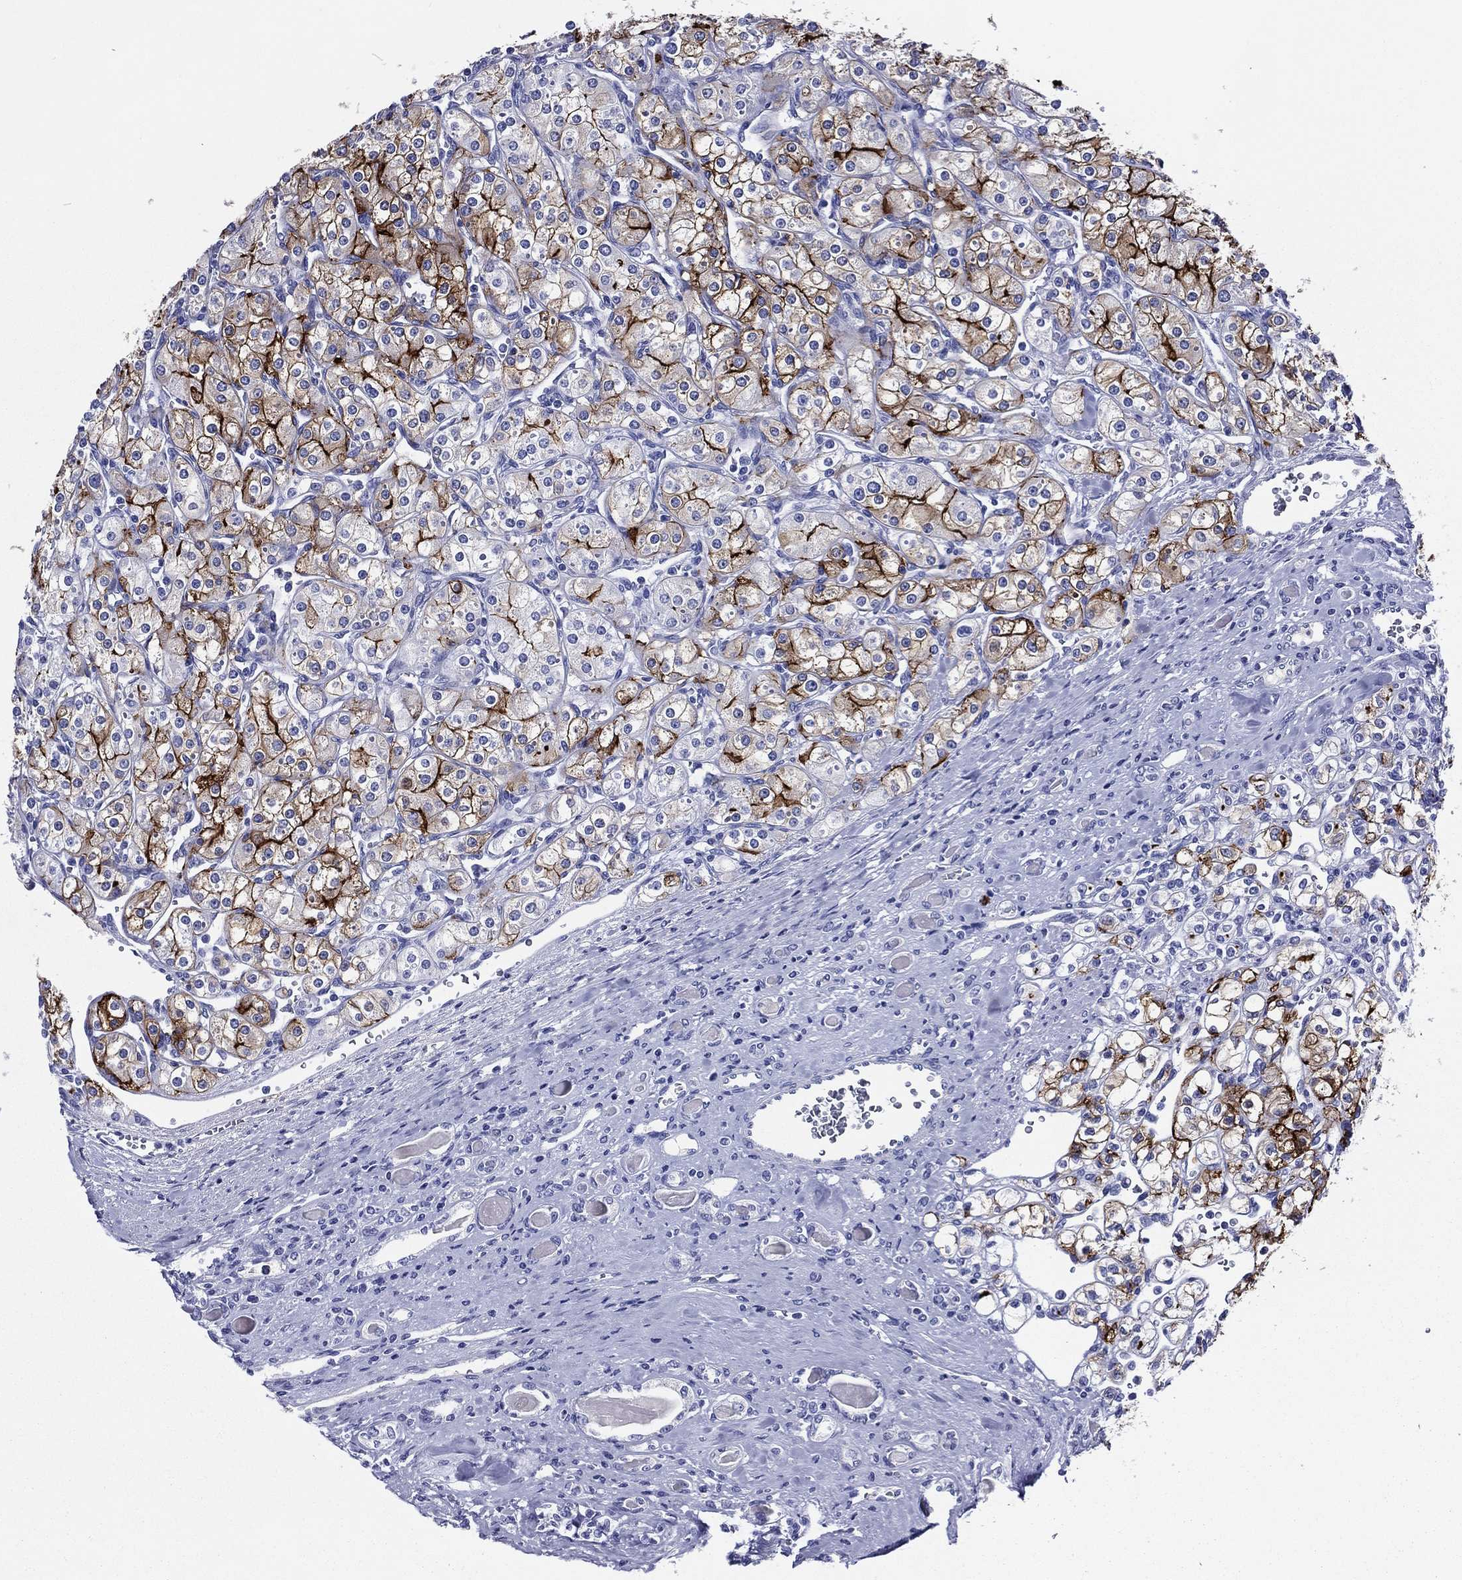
{"staining": {"intensity": "strong", "quantity": "25%-75%", "location": "cytoplasmic/membranous"}, "tissue": "renal cancer", "cell_type": "Tumor cells", "image_type": "cancer", "snomed": [{"axis": "morphology", "description": "Adenocarcinoma, NOS"}, {"axis": "topography", "description": "Kidney"}], "caption": "Renal cancer tissue shows strong cytoplasmic/membranous positivity in approximately 25%-75% of tumor cells, visualized by immunohistochemistry.", "gene": "ACE2", "patient": {"sex": "male", "age": 77}}